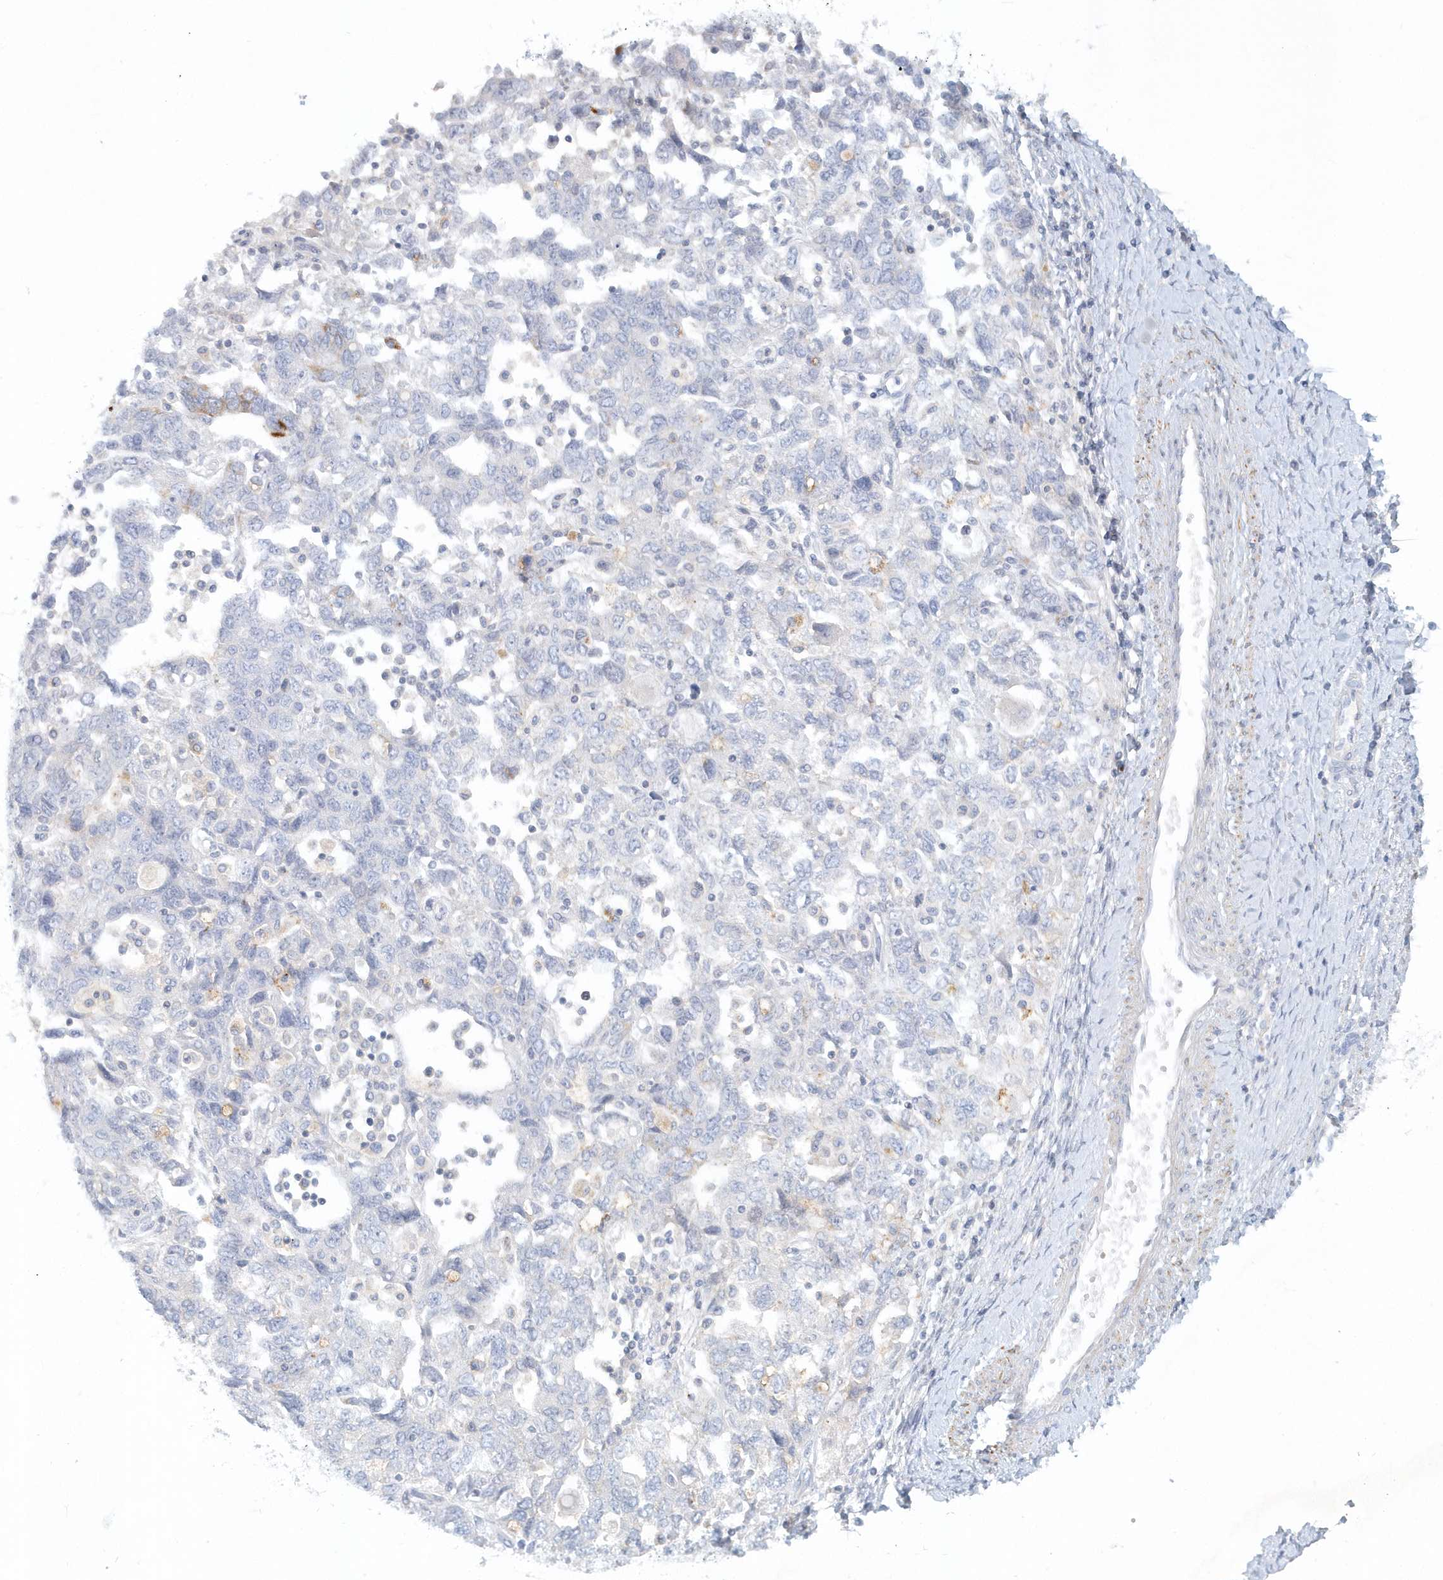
{"staining": {"intensity": "negative", "quantity": "none", "location": "none"}, "tissue": "ovarian cancer", "cell_type": "Tumor cells", "image_type": "cancer", "snomed": [{"axis": "morphology", "description": "Carcinoma, NOS"}, {"axis": "morphology", "description": "Cystadenocarcinoma, serous, NOS"}, {"axis": "topography", "description": "Ovary"}], "caption": "Histopathology image shows no protein staining in tumor cells of ovarian cancer (serous cystadenocarcinoma) tissue.", "gene": "DNAH1", "patient": {"sex": "female", "age": 69}}